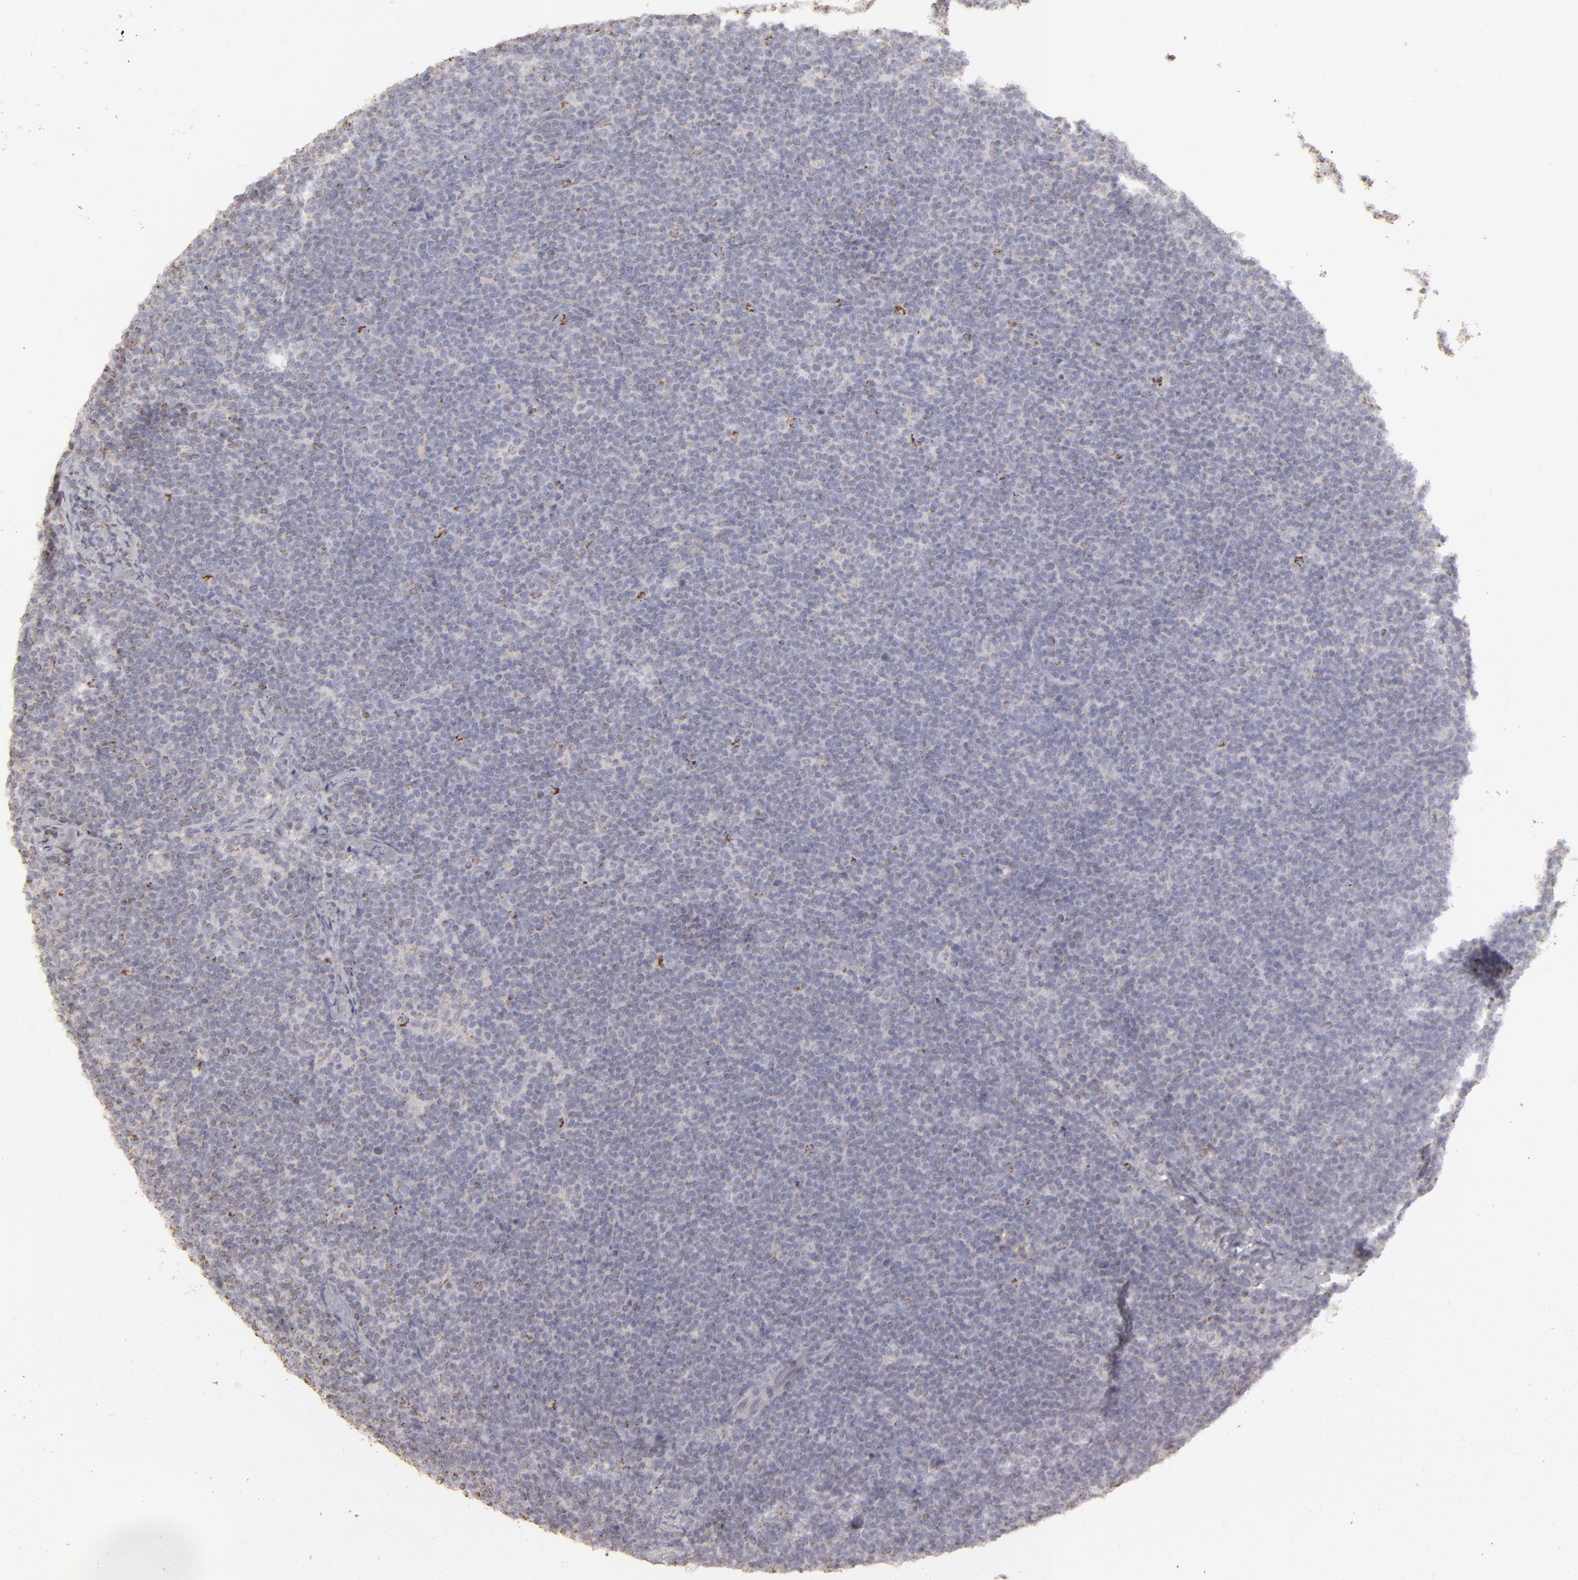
{"staining": {"intensity": "weak", "quantity": "<25%", "location": "cytoplasmic/membranous"}, "tissue": "lymphoma", "cell_type": "Tumor cells", "image_type": "cancer", "snomed": [{"axis": "morphology", "description": "Malignant lymphoma, non-Hodgkin's type, High grade"}, {"axis": "topography", "description": "Lymph node"}], "caption": "High magnification brightfield microscopy of lymphoma stained with DAB (3,3'-diaminobenzidine) (brown) and counterstained with hematoxylin (blue): tumor cells show no significant expression.", "gene": "CFB", "patient": {"sex": "female", "age": 58}}